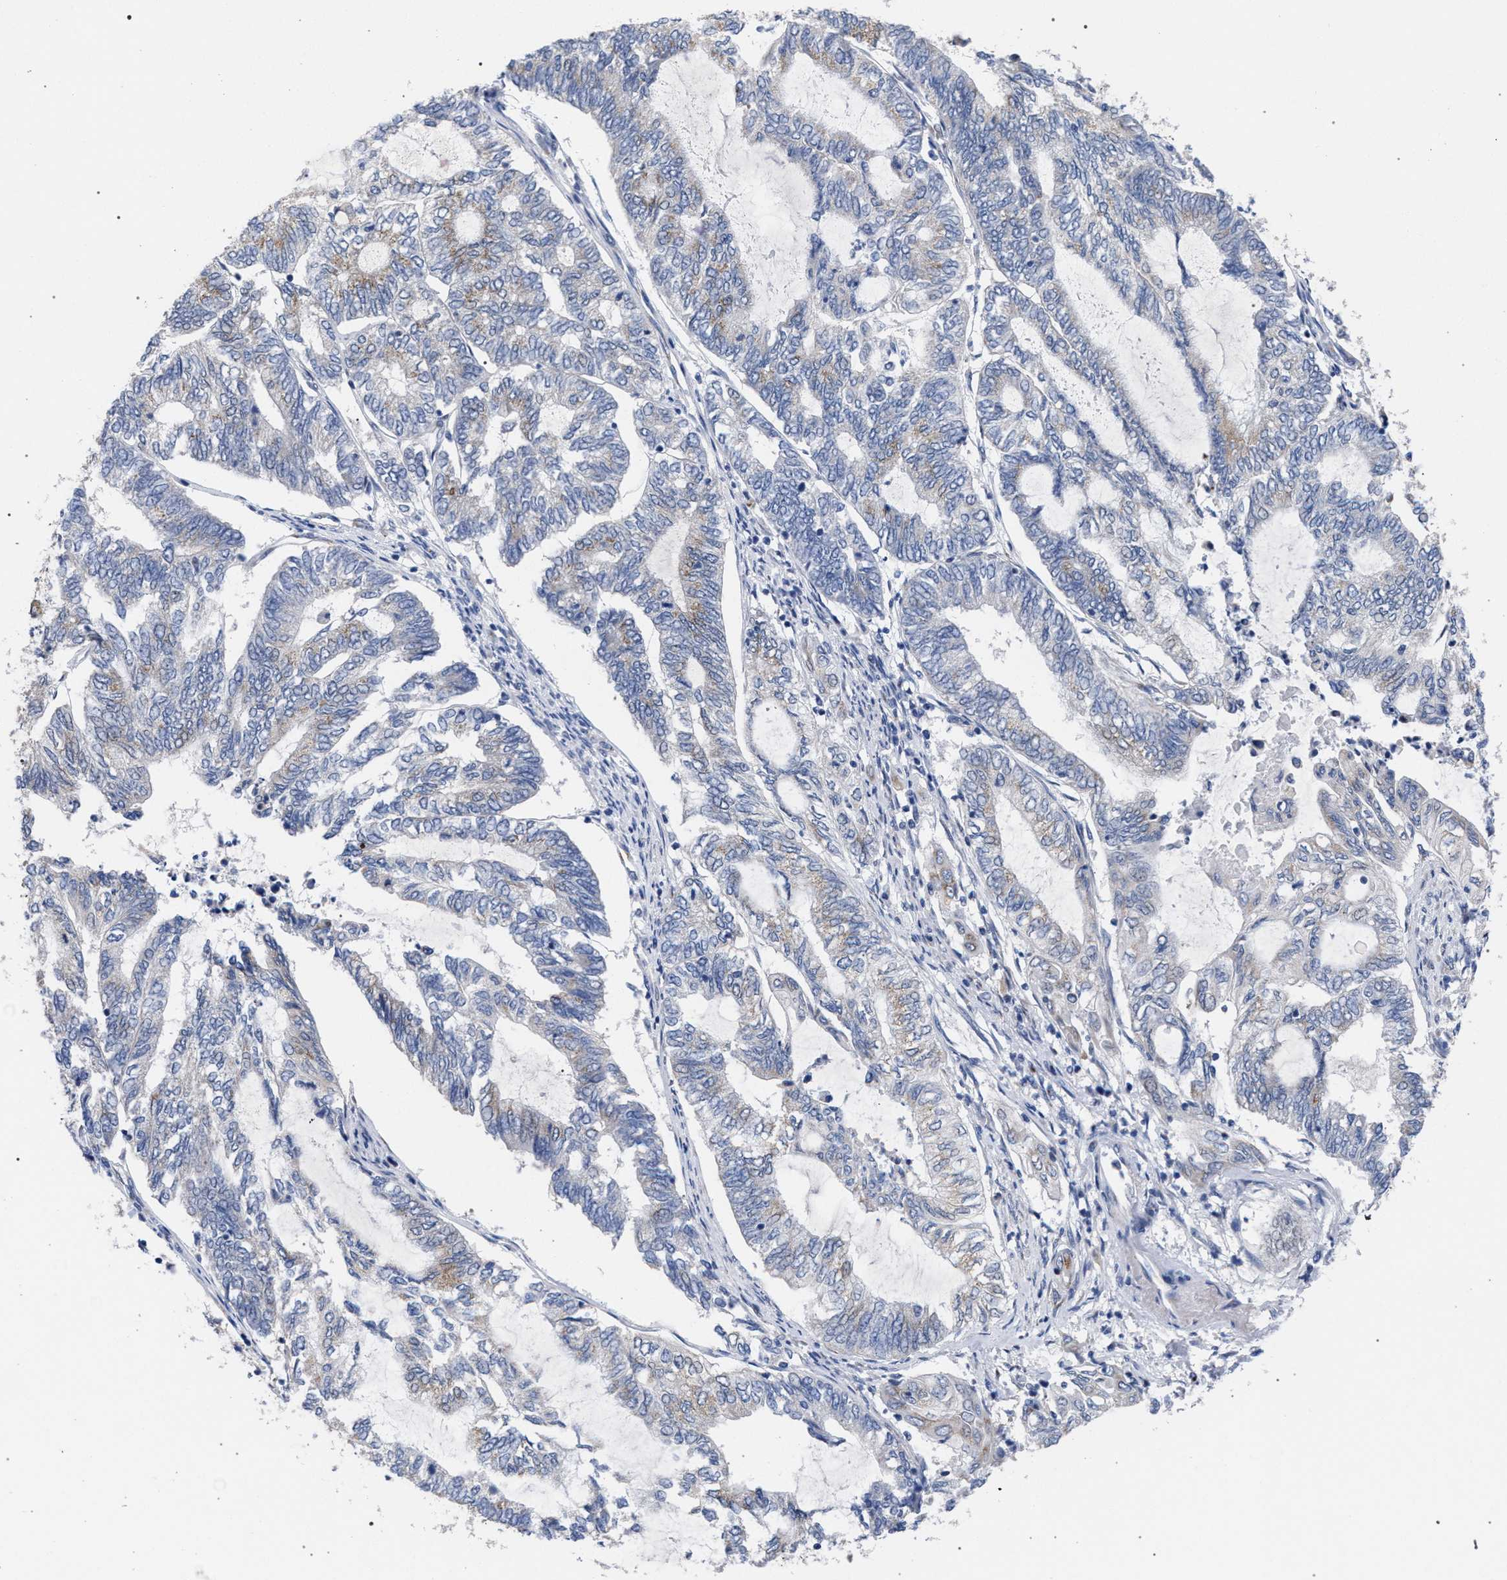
{"staining": {"intensity": "weak", "quantity": "<25%", "location": "cytoplasmic/membranous"}, "tissue": "endometrial cancer", "cell_type": "Tumor cells", "image_type": "cancer", "snomed": [{"axis": "morphology", "description": "Adenocarcinoma, NOS"}, {"axis": "topography", "description": "Uterus"}, {"axis": "topography", "description": "Endometrium"}], "caption": "Tumor cells are negative for protein expression in human endometrial cancer. (Brightfield microscopy of DAB immunohistochemistry at high magnification).", "gene": "GOLGA2", "patient": {"sex": "female", "age": 70}}